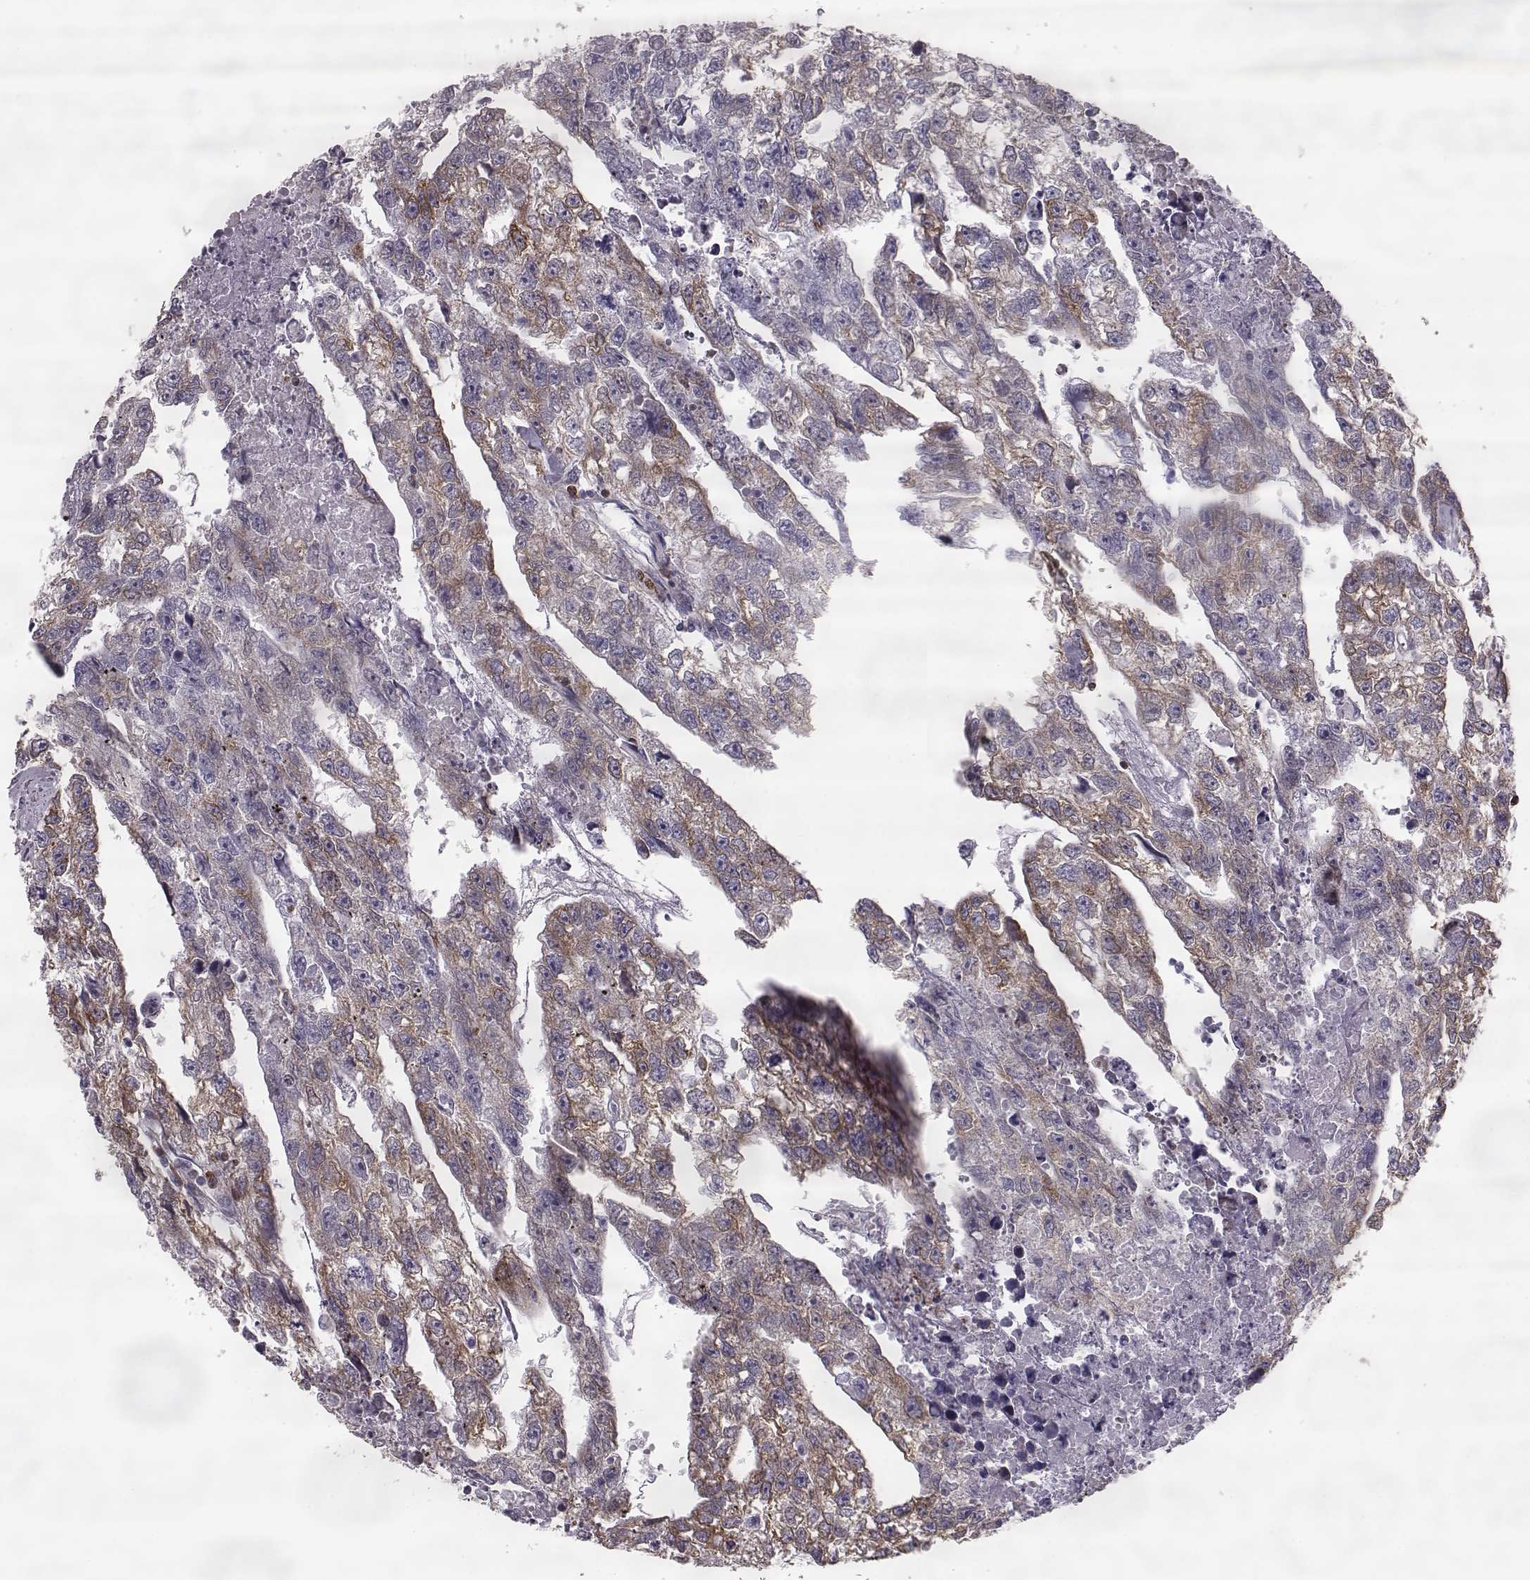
{"staining": {"intensity": "strong", "quantity": "25%-75%", "location": "cytoplasmic/membranous"}, "tissue": "testis cancer", "cell_type": "Tumor cells", "image_type": "cancer", "snomed": [{"axis": "morphology", "description": "Carcinoma, Embryonal, NOS"}, {"axis": "morphology", "description": "Teratoma, malignant, NOS"}, {"axis": "topography", "description": "Testis"}], "caption": "About 25%-75% of tumor cells in embryonal carcinoma (testis) reveal strong cytoplasmic/membranous protein positivity as visualized by brown immunohistochemical staining.", "gene": "ELOVL5", "patient": {"sex": "male", "age": 44}}